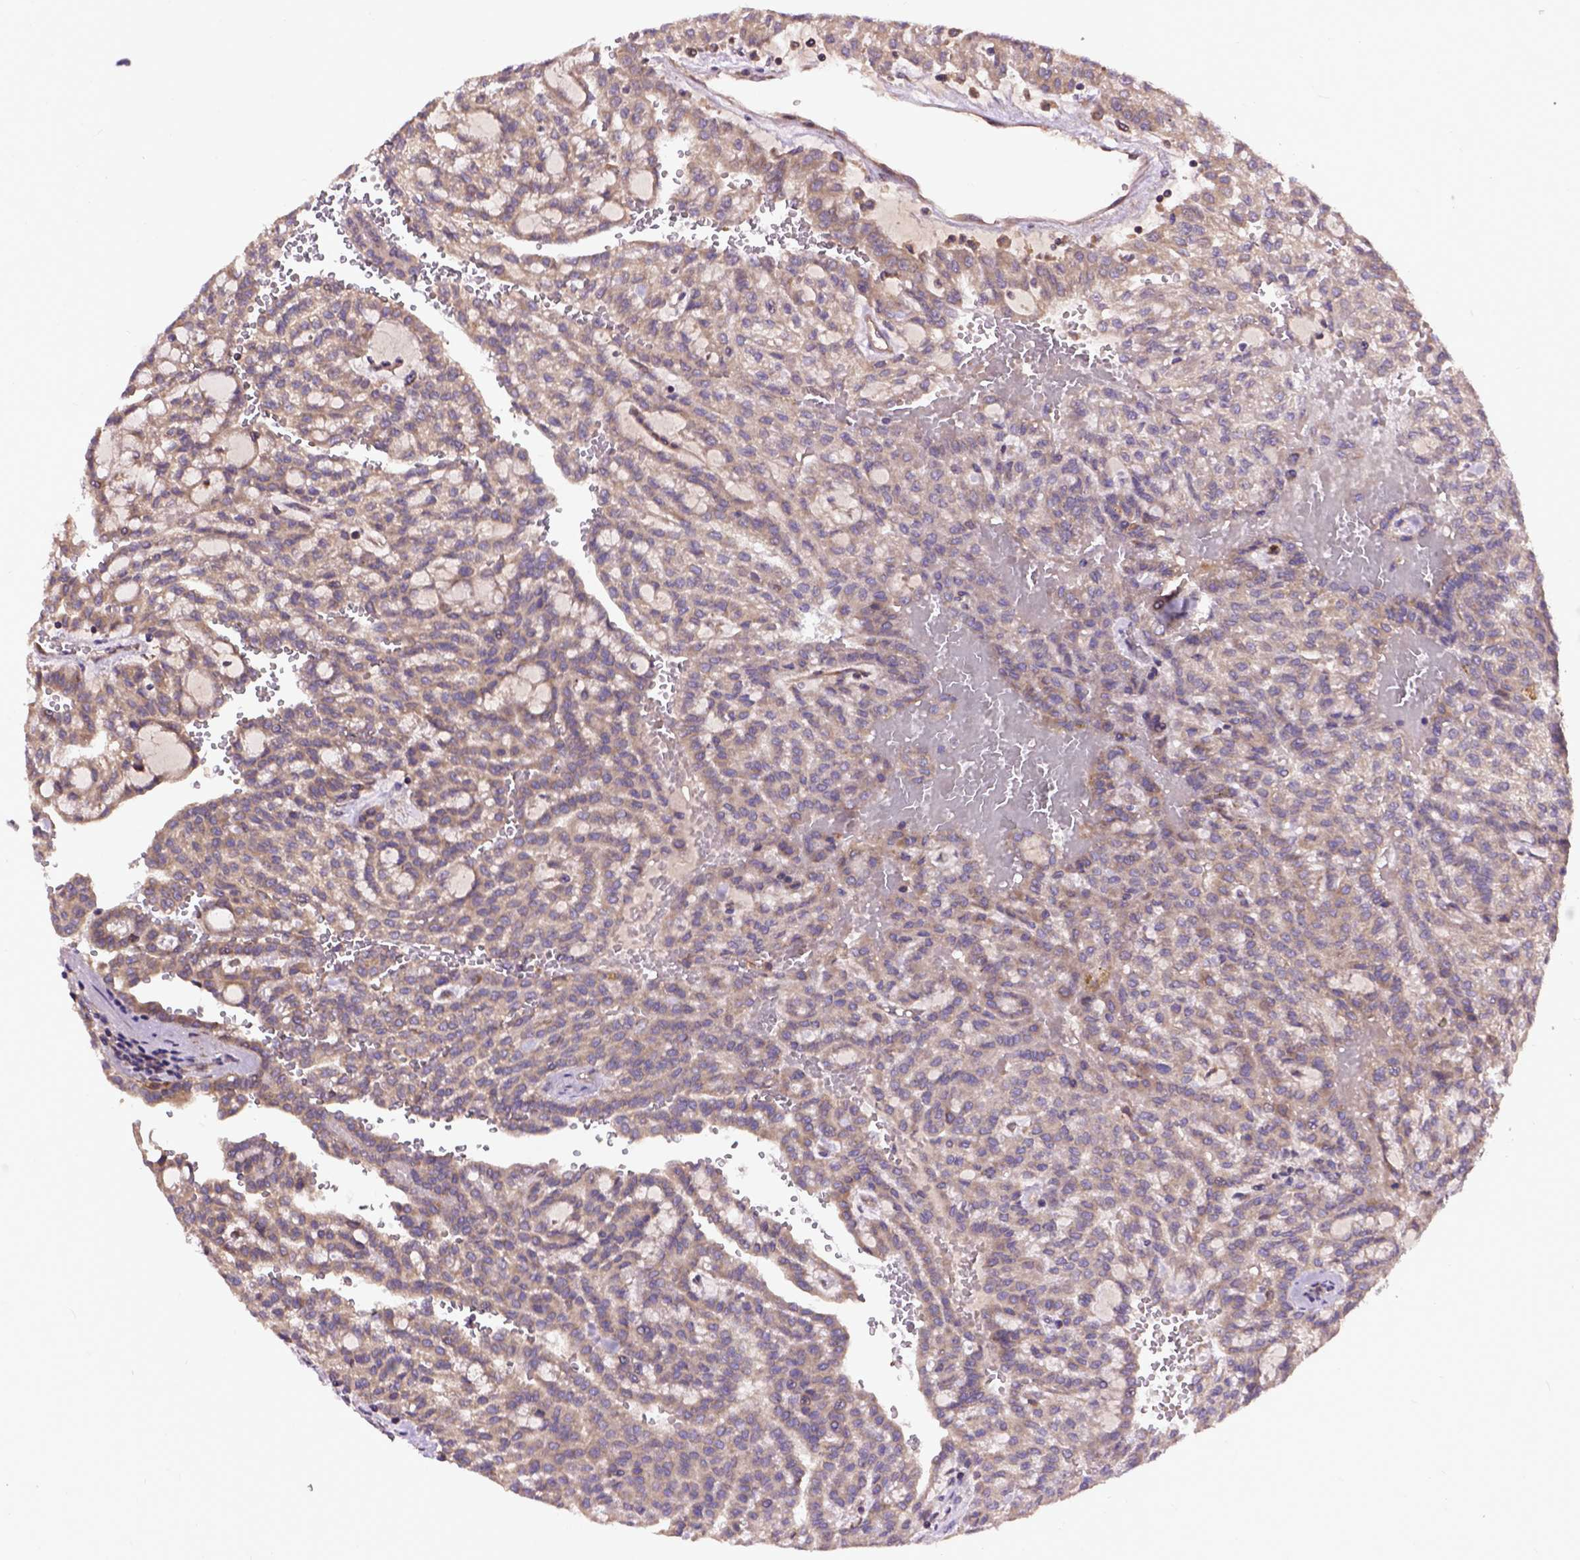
{"staining": {"intensity": "weak", "quantity": ">75%", "location": "cytoplasmic/membranous"}, "tissue": "renal cancer", "cell_type": "Tumor cells", "image_type": "cancer", "snomed": [{"axis": "morphology", "description": "Adenocarcinoma, NOS"}, {"axis": "topography", "description": "Kidney"}], "caption": "The histopathology image exhibits immunohistochemical staining of renal cancer. There is weak cytoplasmic/membranous positivity is seen in approximately >75% of tumor cells.", "gene": "ZNF616", "patient": {"sex": "male", "age": 63}}